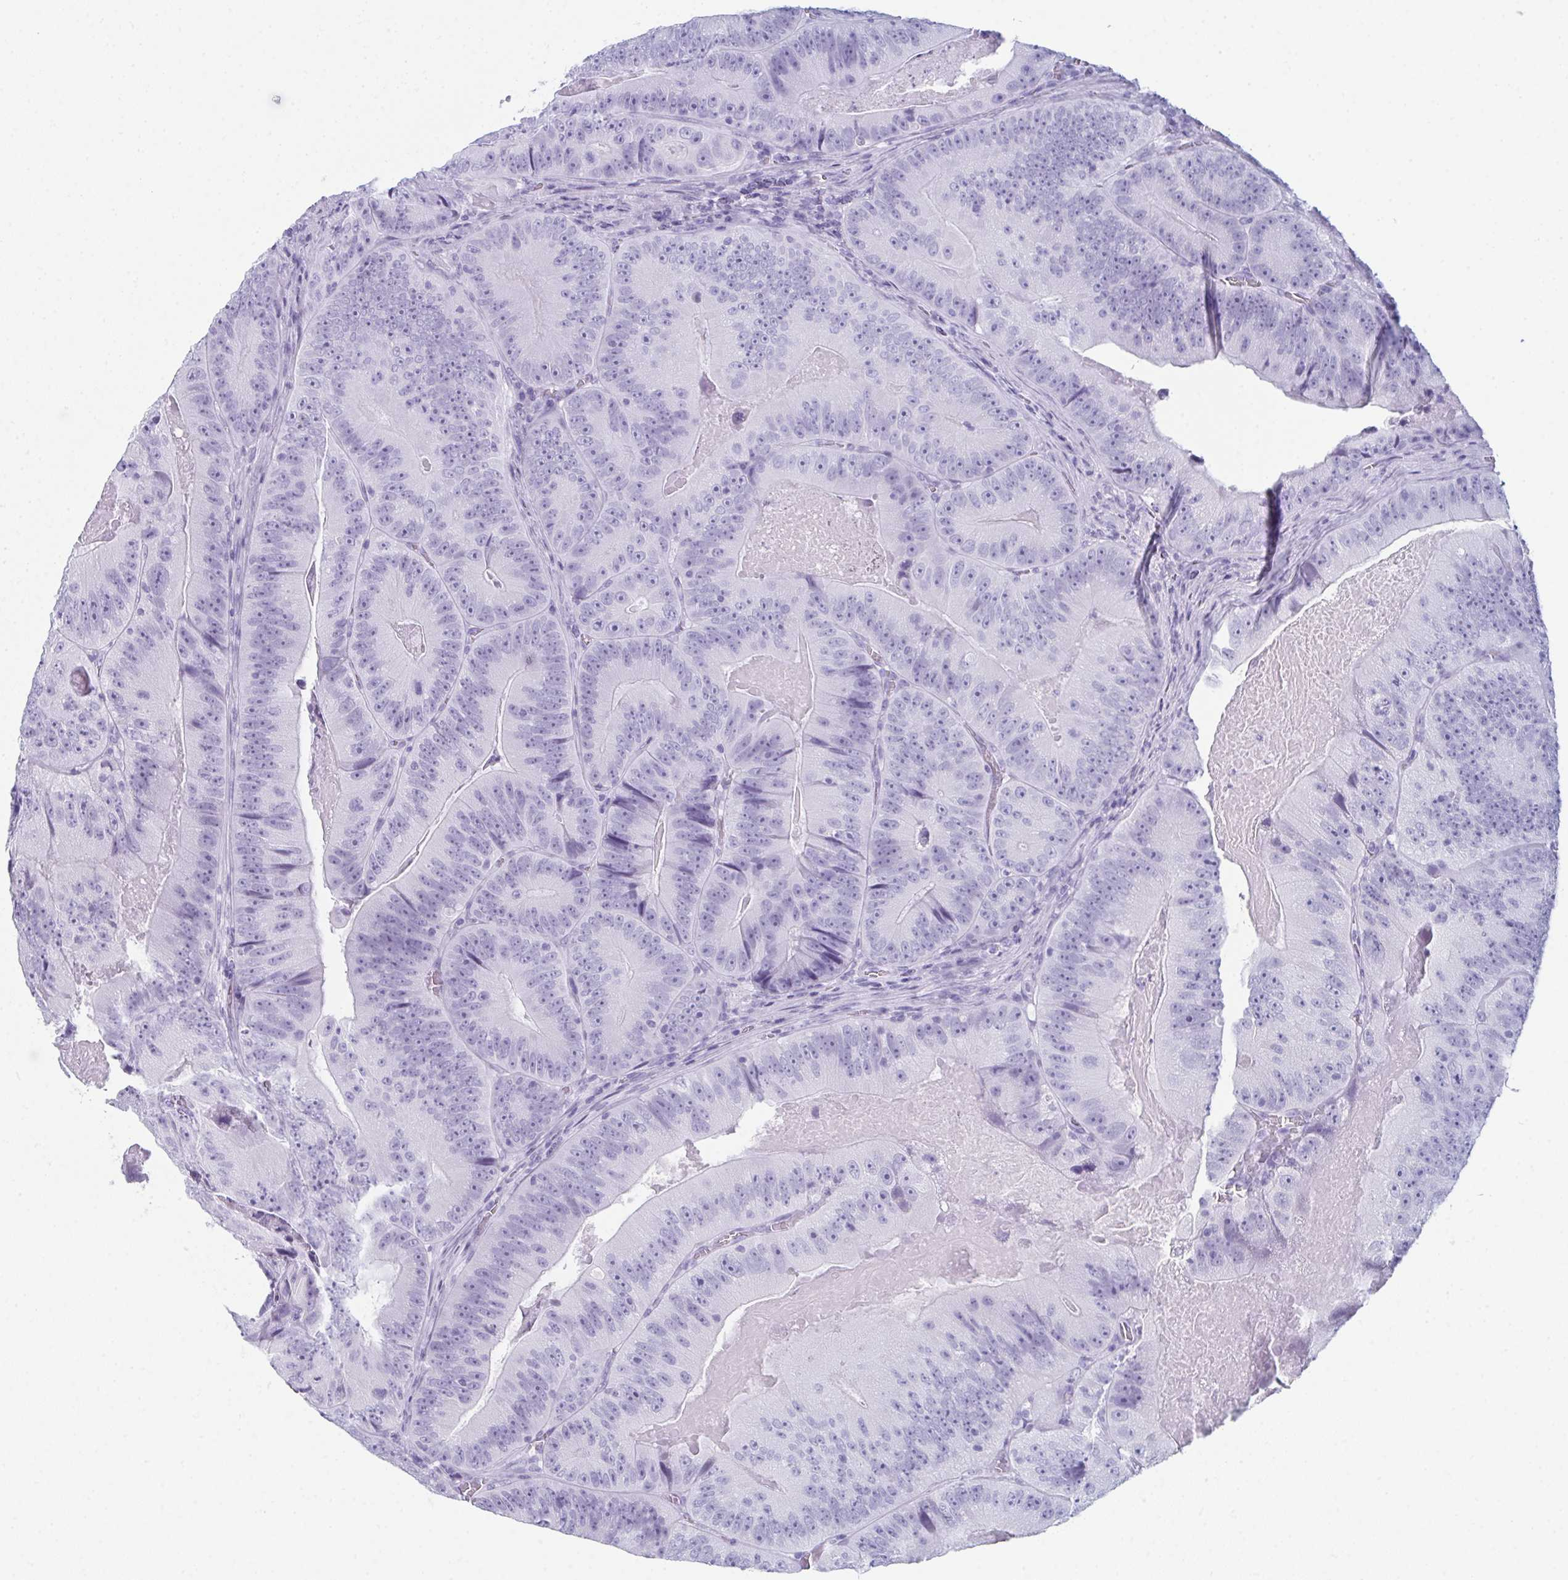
{"staining": {"intensity": "negative", "quantity": "none", "location": "none"}, "tissue": "colorectal cancer", "cell_type": "Tumor cells", "image_type": "cancer", "snomed": [{"axis": "morphology", "description": "Adenocarcinoma, NOS"}, {"axis": "topography", "description": "Colon"}], "caption": "The image demonstrates no significant staining in tumor cells of adenocarcinoma (colorectal). The staining is performed using DAB (3,3'-diaminobenzidine) brown chromogen with nuclei counter-stained in using hematoxylin.", "gene": "ENKUR", "patient": {"sex": "female", "age": 86}}